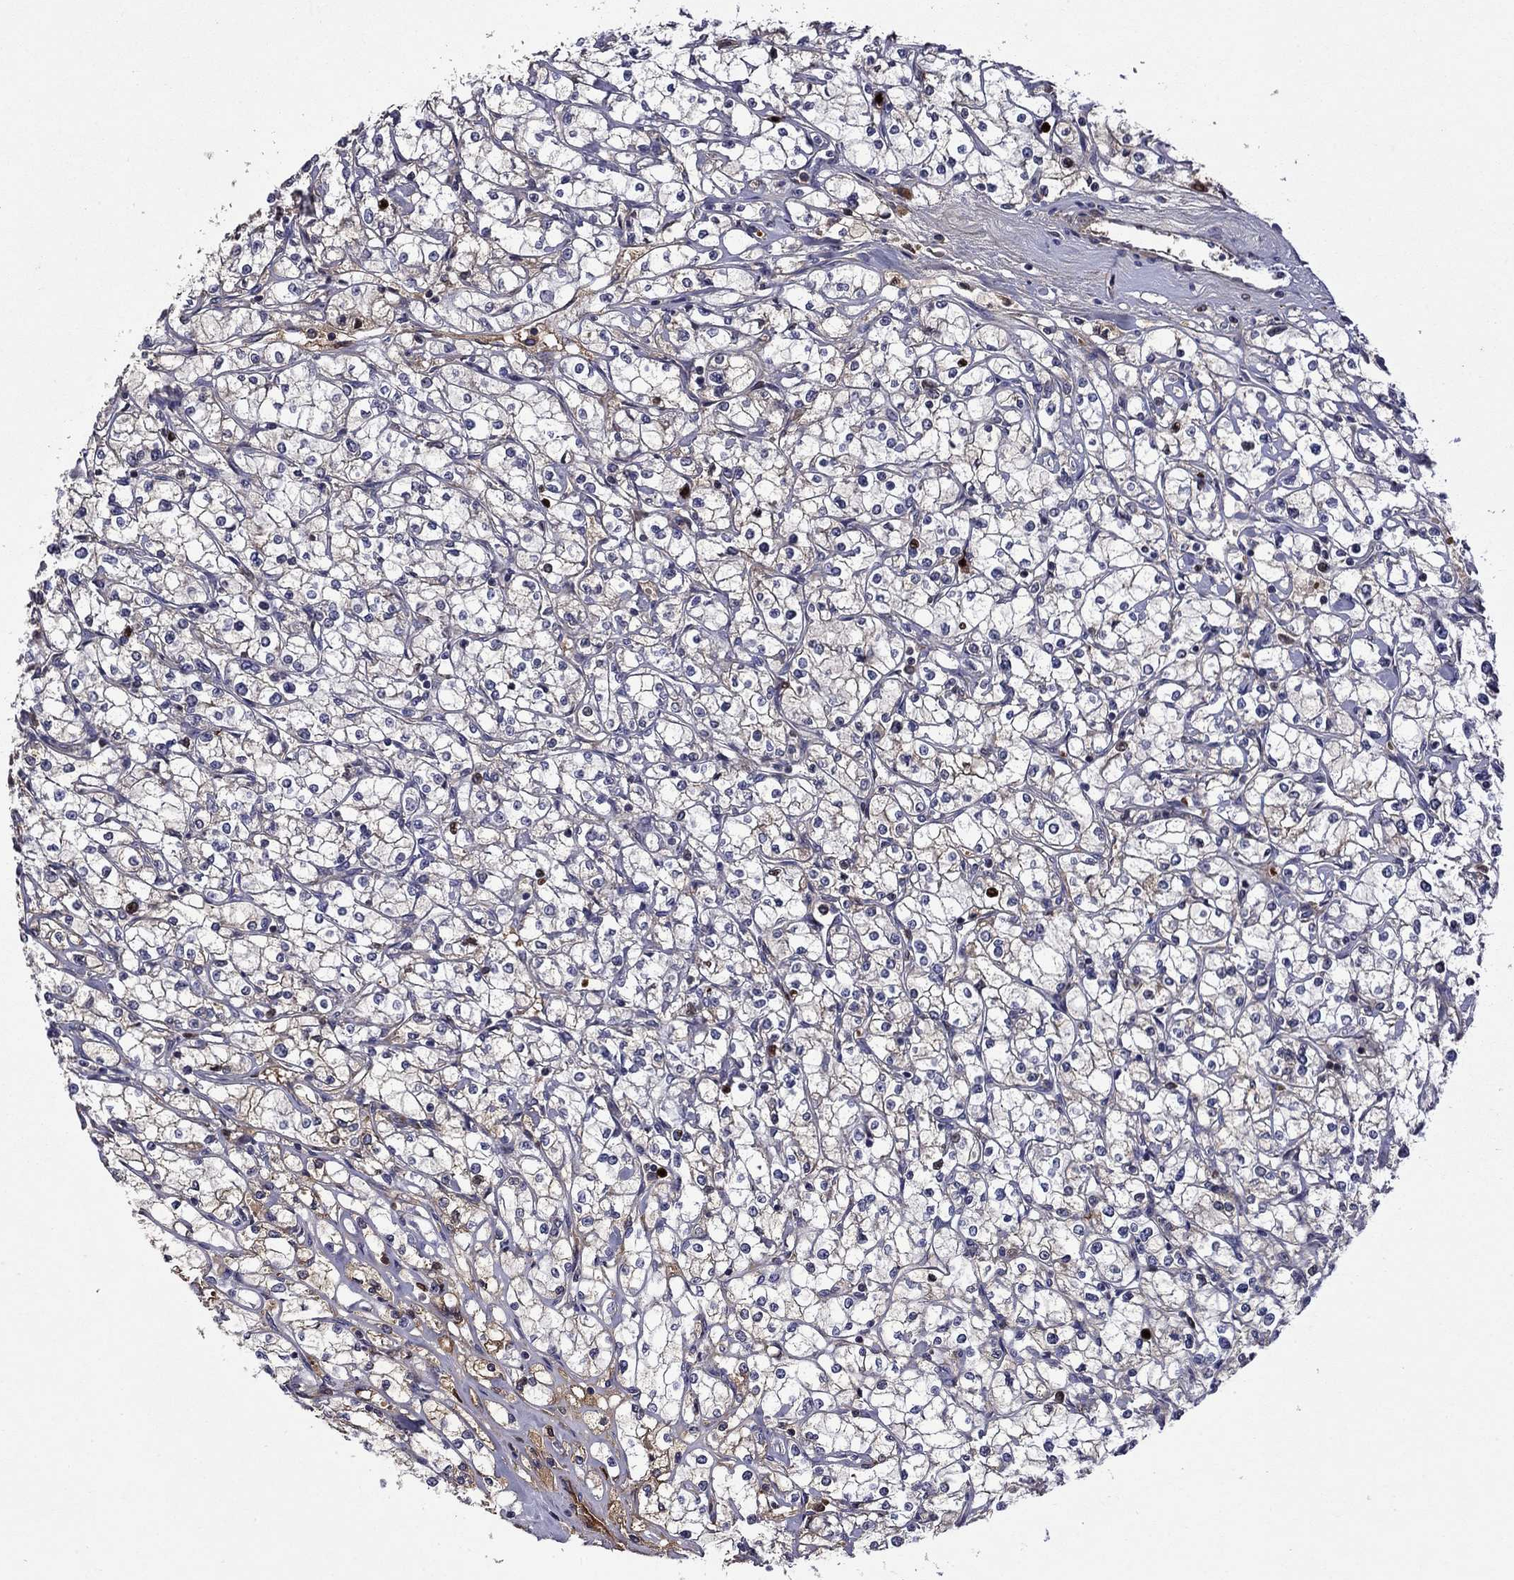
{"staining": {"intensity": "negative", "quantity": "none", "location": "none"}, "tissue": "renal cancer", "cell_type": "Tumor cells", "image_type": "cancer", "snomed": [{"axis": "morphology", "description": "Adenocarcinoma, NOS"}, {"axis": "topography", "description": "Kidney"}], "caption": "Protein analysis of renal cancer demonstrates no significant positivity in tumor cells.", "gene": "SATB1", "patient": {"sex": "male", "age": 67}}